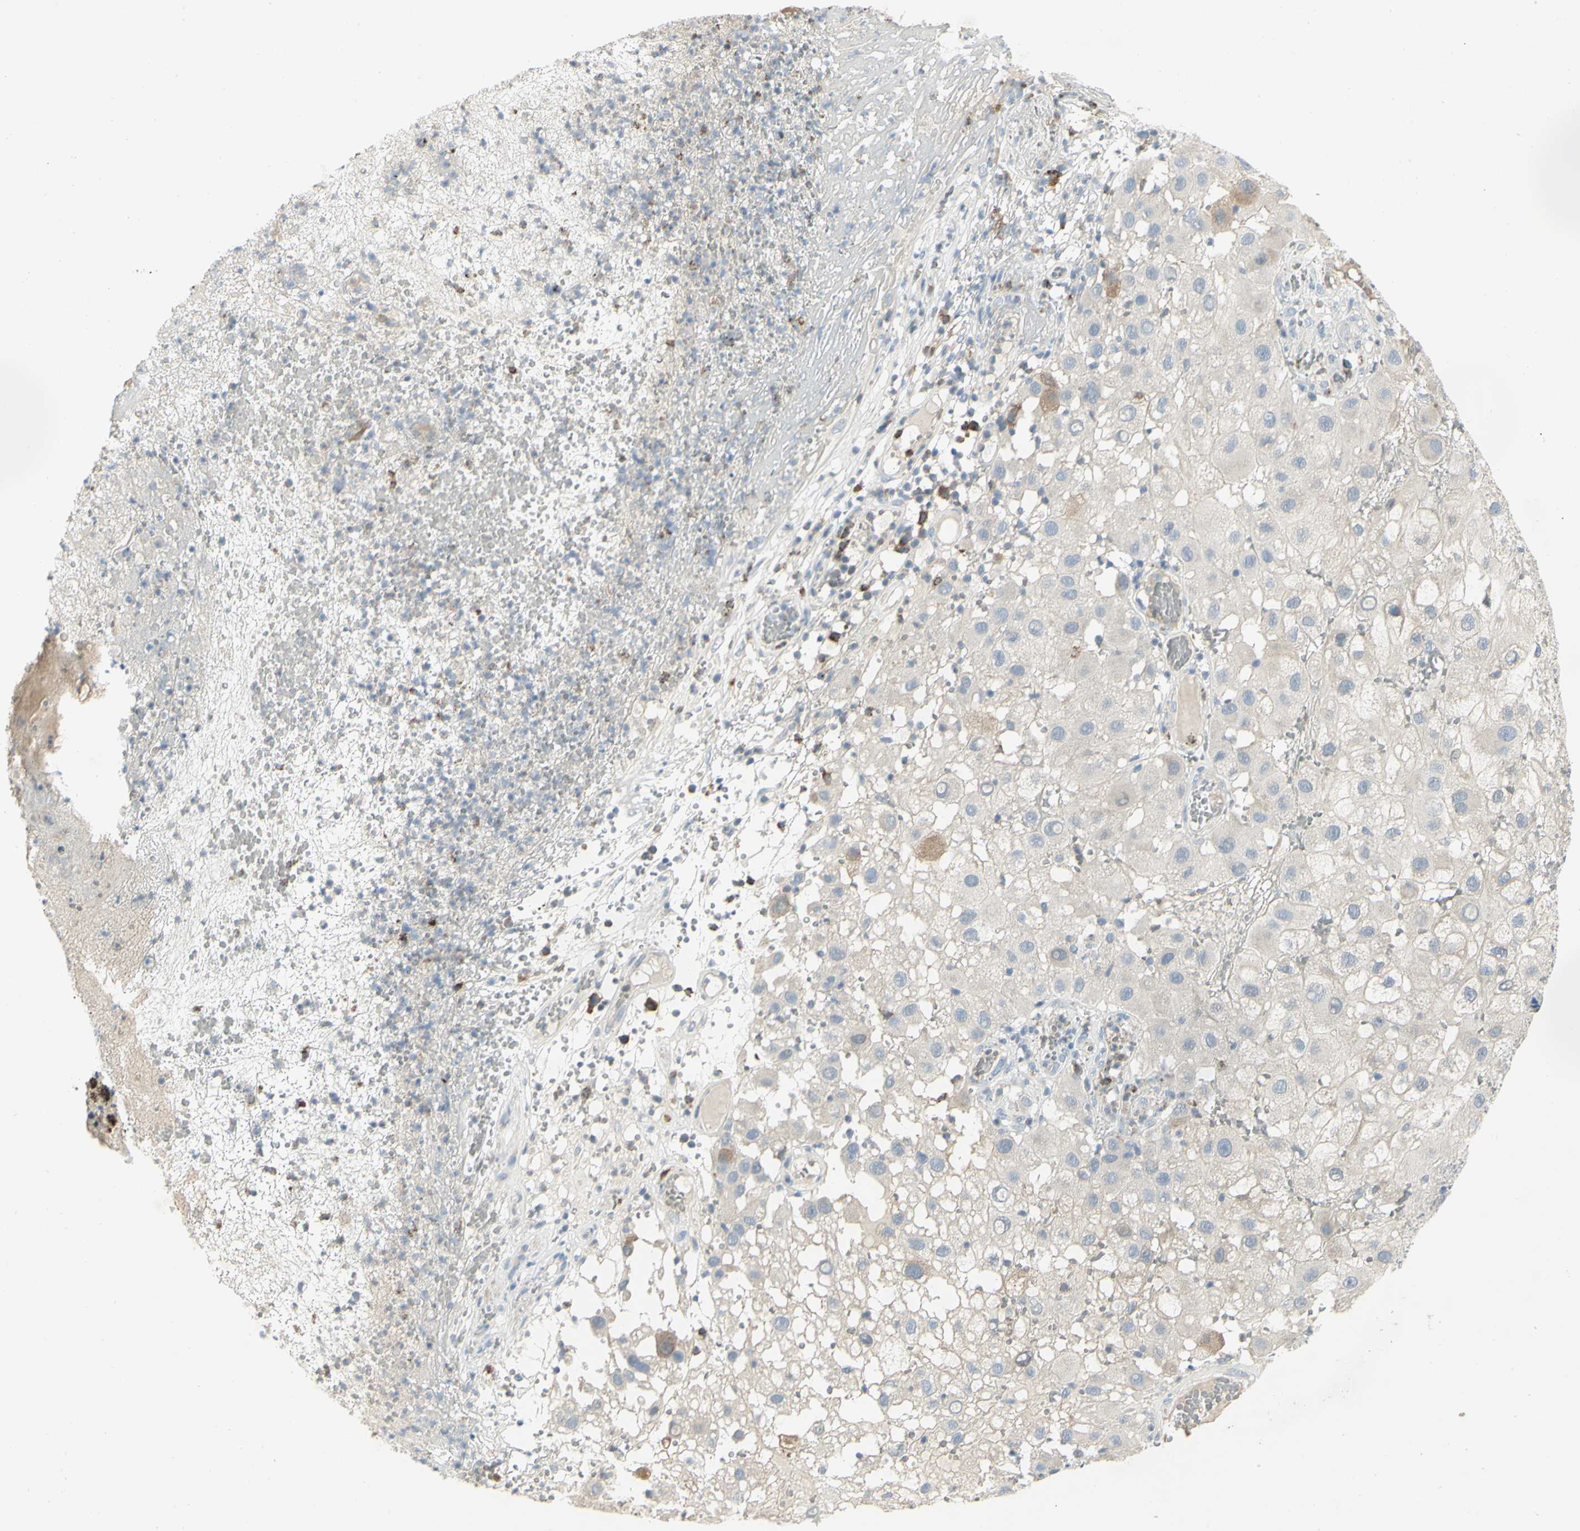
{"staining": {"intensity": "negative", "quantity": "none", "location": "none"}, "tissue": "melanoma", "cell_type": "Tumor cells", "image_type": "cancer", "snomed": [{"axis": "morphology", "description": "Malignant melanoma, NOS"}, {"axis": "topography", "description": "Skin"}], "caption": "Immunohistochemistry (IHC) photomicrograph of neoplastic tissue: melanoma stained with DAB reveals no significant protein expression in tumor cells.", "gene": "CCNB2", "patient": {"sex": "female", "age": 81}}